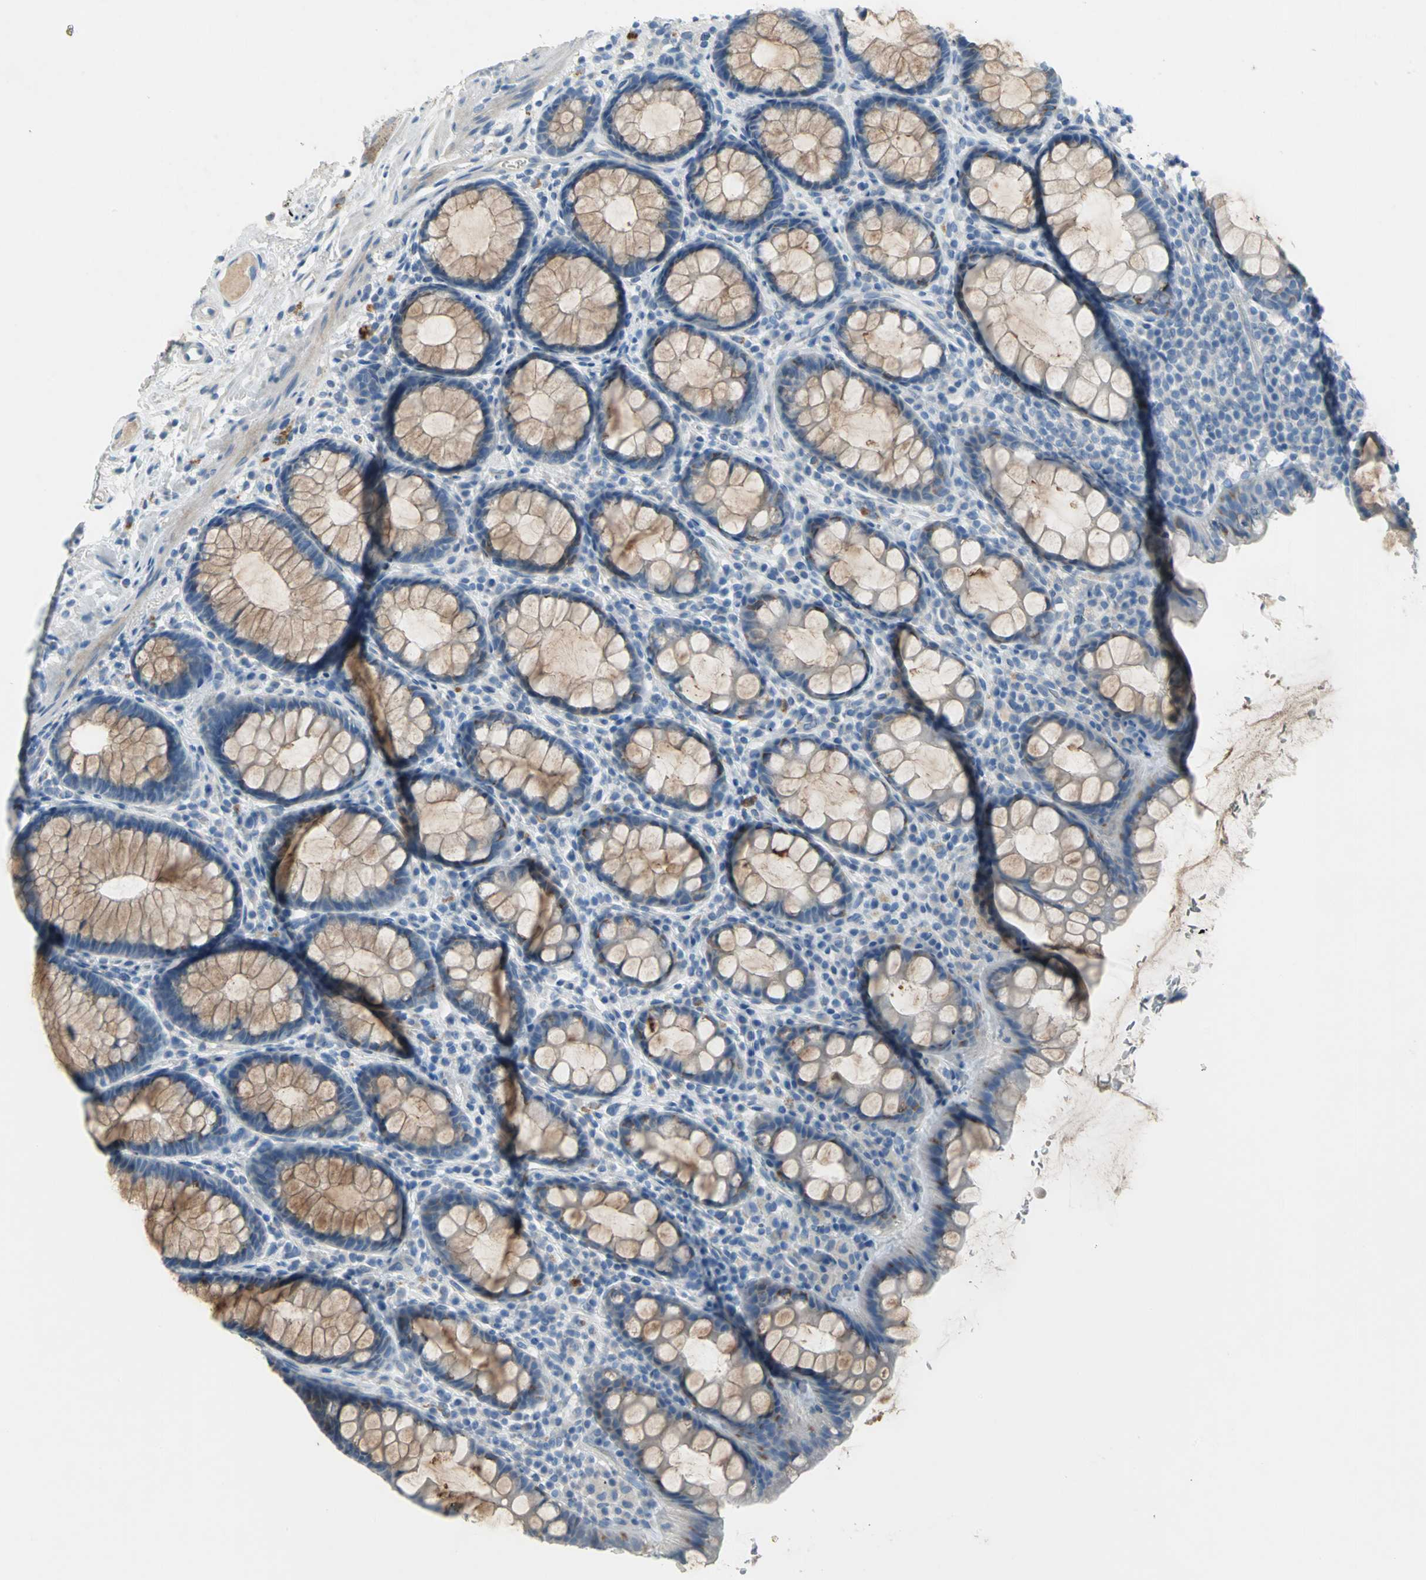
{"staining": {"intensity": "weak", "quantity": ">75%", "location": "cytoplasmic/membranous"}, "tissue": "rectum", "cell_type": "Glandular cells", "image_type": "normal", "snomed": [{"axis": "morphology", "description": "Normal tissue, NOS"}, {"axis": "topography", "description": "Rectum"}], "caption": "There is low levels of weak cytoplasmic/membranous expression in glandular cells of normal rectum, as demonstrated by immunohistochemical staining (brown color).", "gene": "PTGDS", "patient": {"sex": "male", "age": 92}}